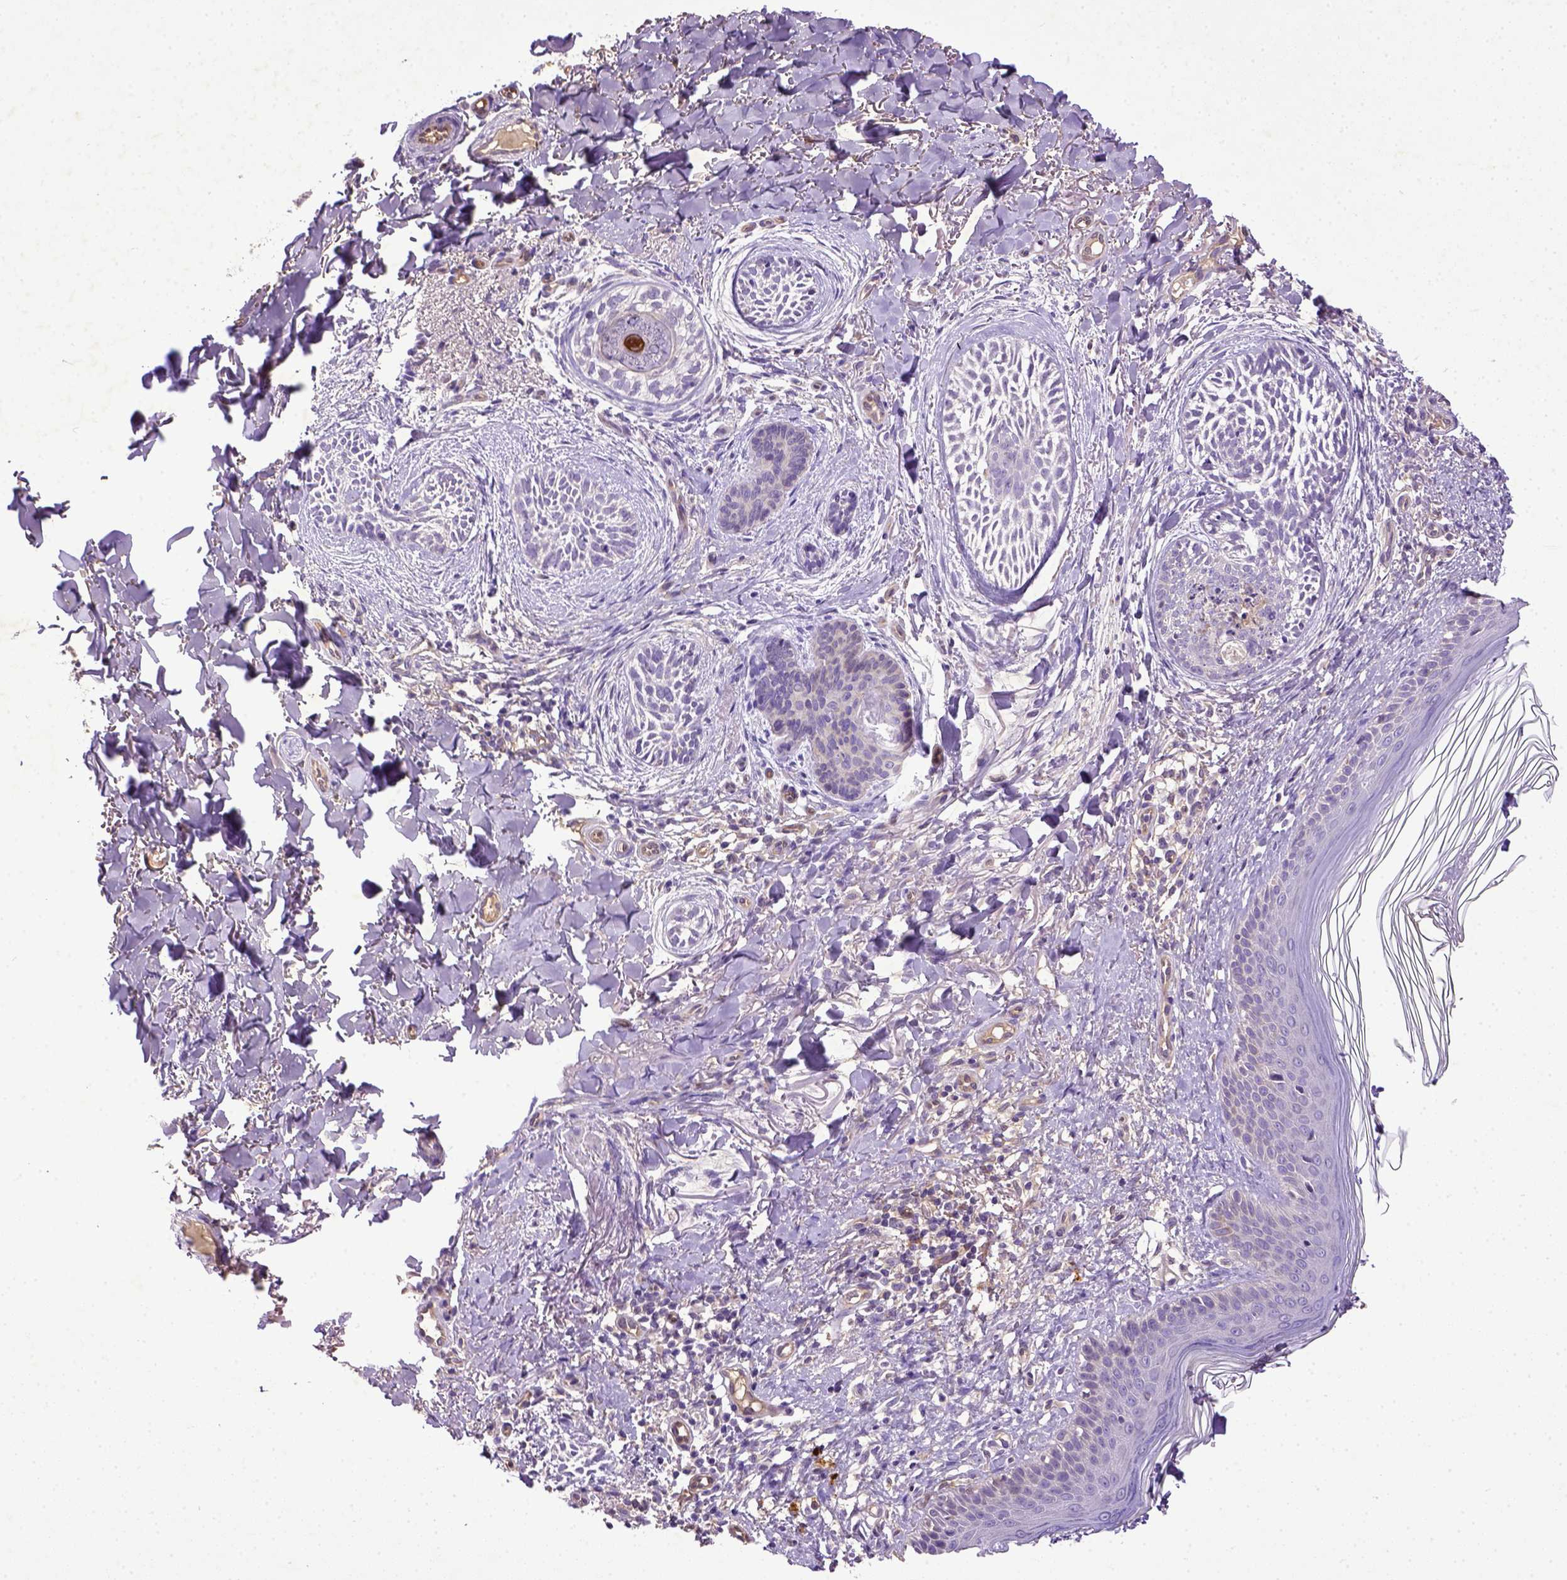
{"staining": {"intensity": "negative", "quantity": "none", "location": "none"}, "tissue": "skin cancer", "cell_type": "Tumor cells", "image_type": "cancer", "snomed": [{"axis": "morphology", "description": "Basal cell carcinoma"}, {"axis": "topography", "description": "Skin"}], "caption": "High magnification brightfield microscopy of skin basal cell carcinoma stained with DAB (3,3'-diaminobenzidine) (brown) and counterstained with hematoxylin (blue): tumor cells show no significant expression.", "gene": "DEPDC1B", "patient": {"sex": "female", "age": 68}}